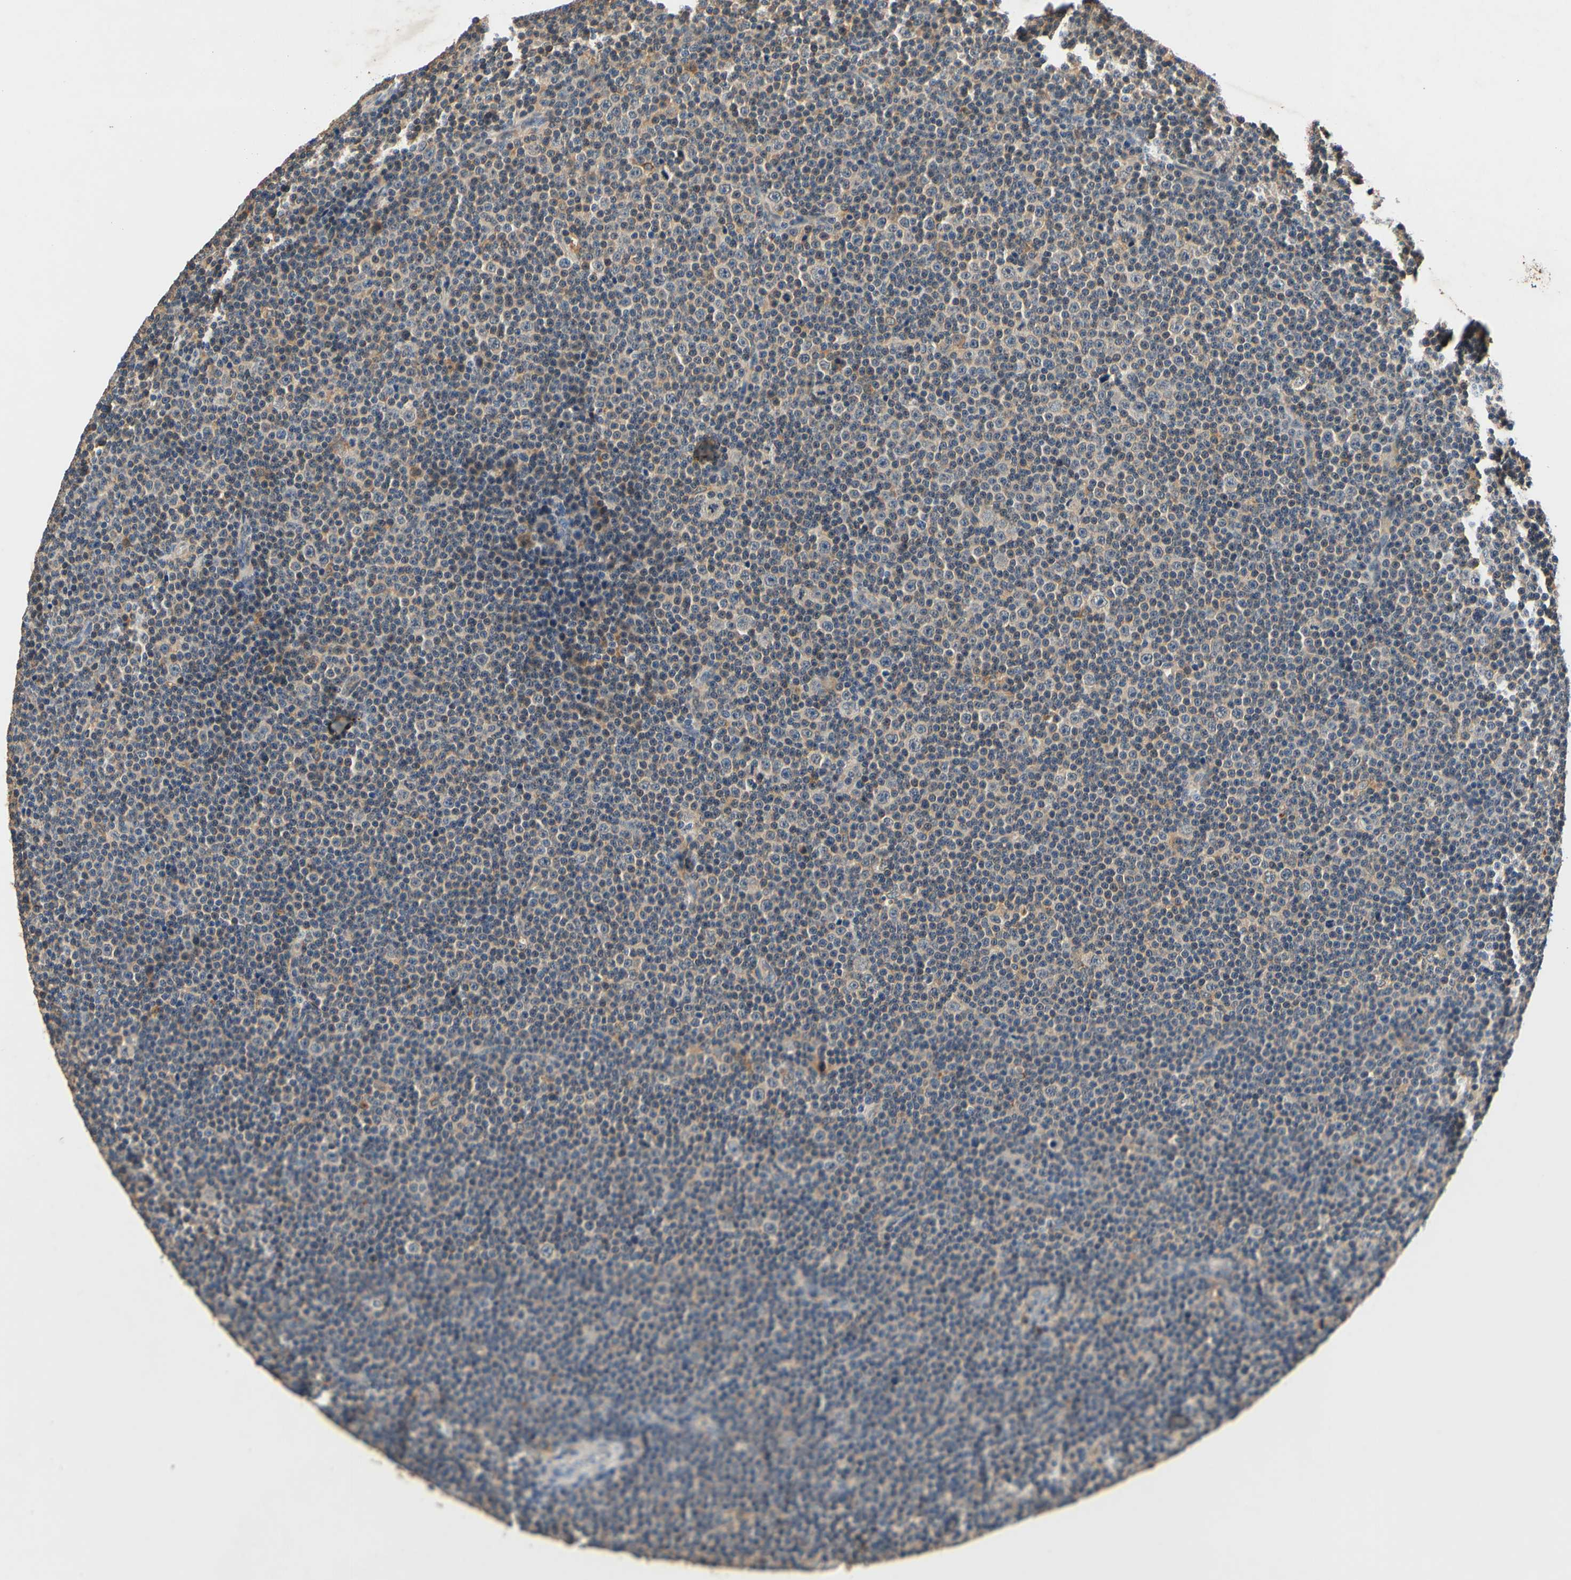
{"staining": {"intensity": "negative", "quantity": "none", "location": "none"}, "tissue": "lymphoma", "cell_type": "Tumor cells", "image_type": "cancer", "snomed": [{"axis": "morphology", "description": "Malignant lymphoma, non-Hodgkin's type, Low grade"}, {"axis": "topography", "description": "Lymph node"}], "caption": "Histopathology image shows no significant protein expression in tumor cells of malignant lymphoma, non-Hodgkin's type (low-grade).", "gene": "PLA2G4A", "patient": {"sex": "female", "age": 67}}